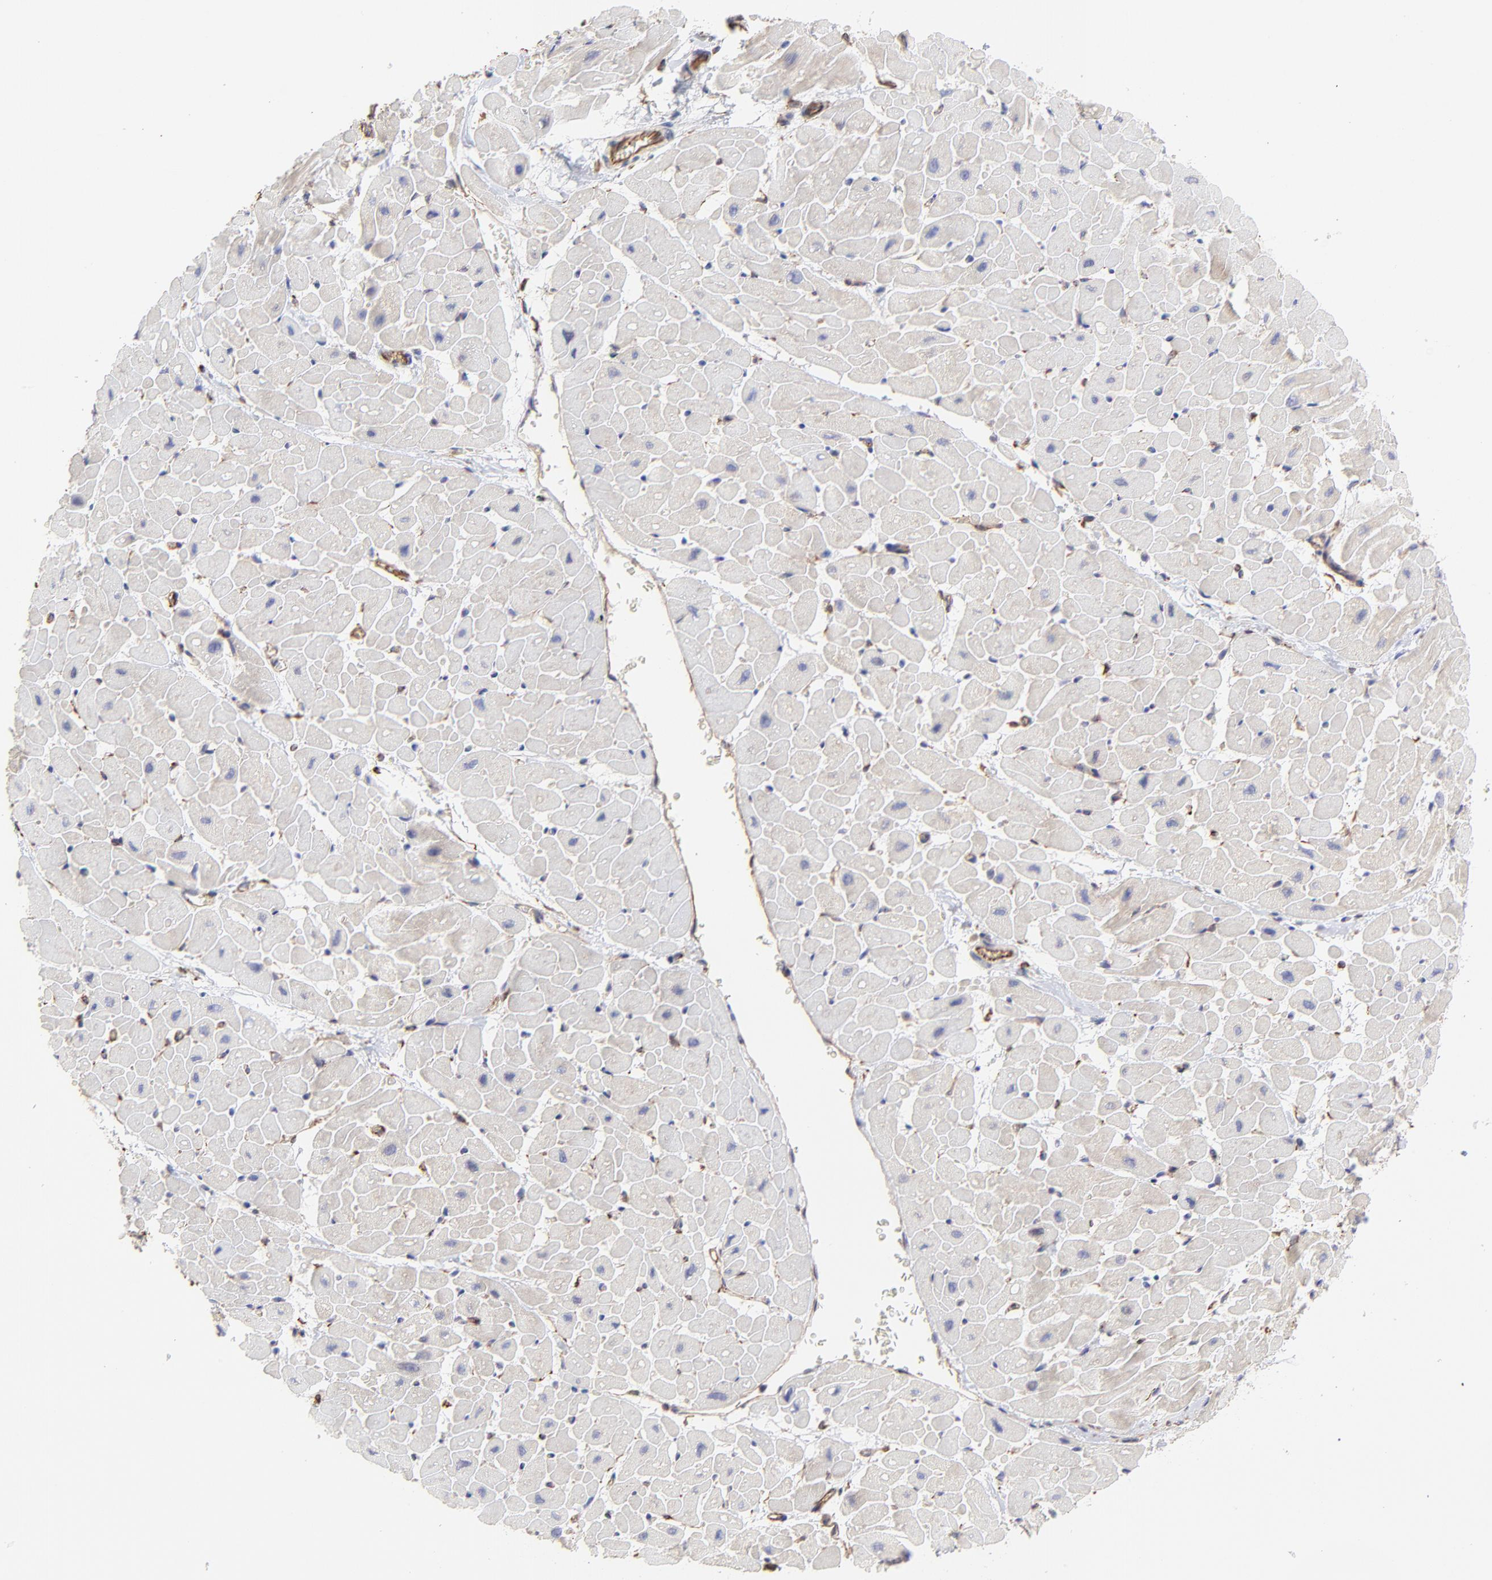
{"staining": {"intensity": "negative", "quantity": "none", "location": "none"}, "tissue": "heart muscle", "cell_type": "Cardiomyocytes", "image_type": "normal", "snomed": [{"axis": "morphology", "description": "Normal tissue, NOS"}, {"axis": "topography", "description": "Heart"}], "caption": "High power microscopy image of an immunohistochemistry (IHC) histopathology image of normal heart muscle, revealing no significant staining in cardiomyocytes.", "gene": "COX8C", "patient": {"sex": "male", "age": 45}}